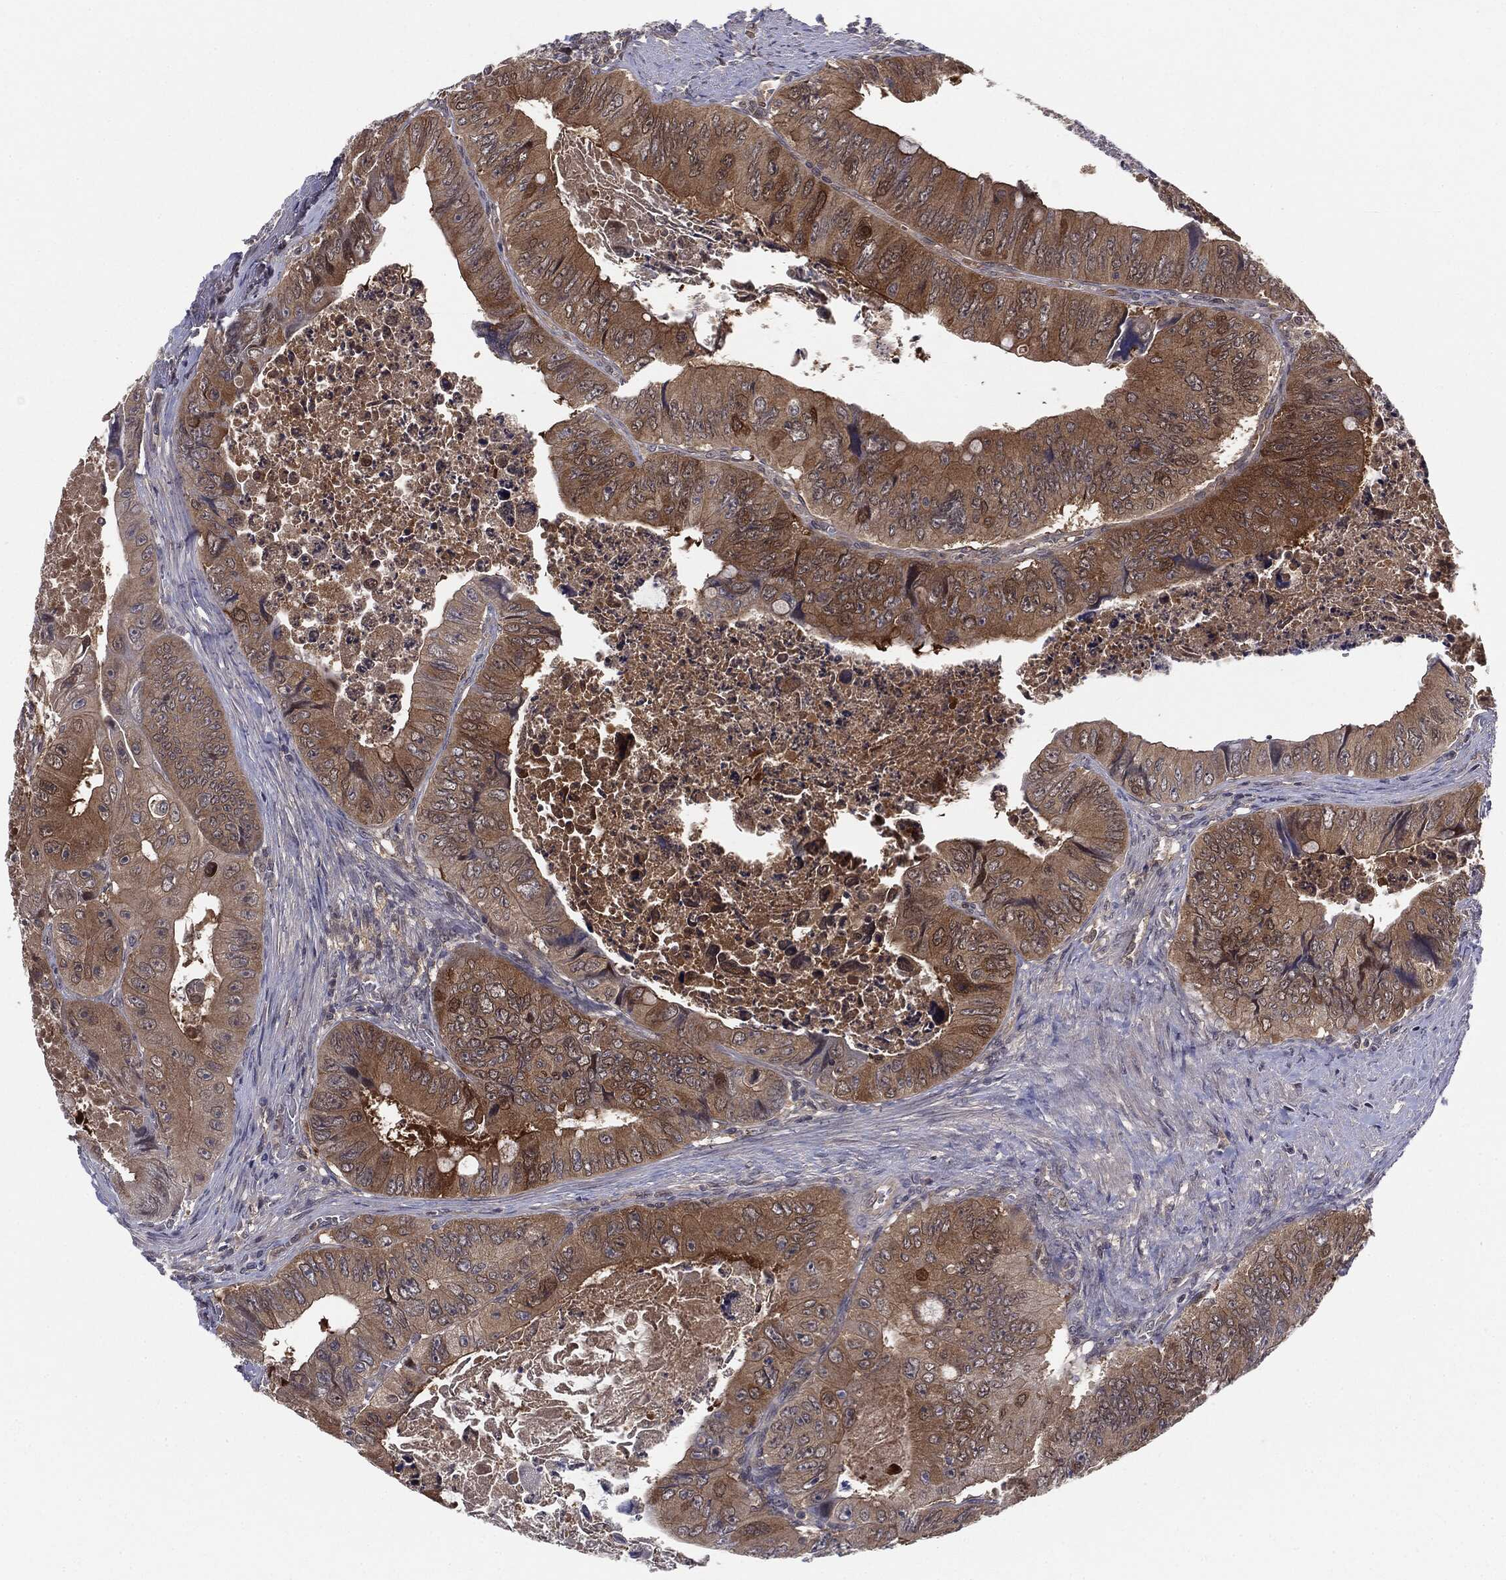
{"staining": {"intensity": "moderate", "quantity": ">75%", "location": "cytoplasmic/membranous"}, "tissue": "colorectal cancer", "cell_type": "Tumor cells", "image_type": "cancer", "snomed": [{"axis": "morphology", "description": "Adenocarcinoma, NOS"}, {"axis": "topography", "description": "Colon"}], "caption": "Protein staining of adenocarcinoma (colorectal) tissue demonstrates moderate cytoplasmic/membranous positivity in approximately >75% of tumor cells.", "gene": "KRT7", "patient": {"sex": "female", "age": 84}}